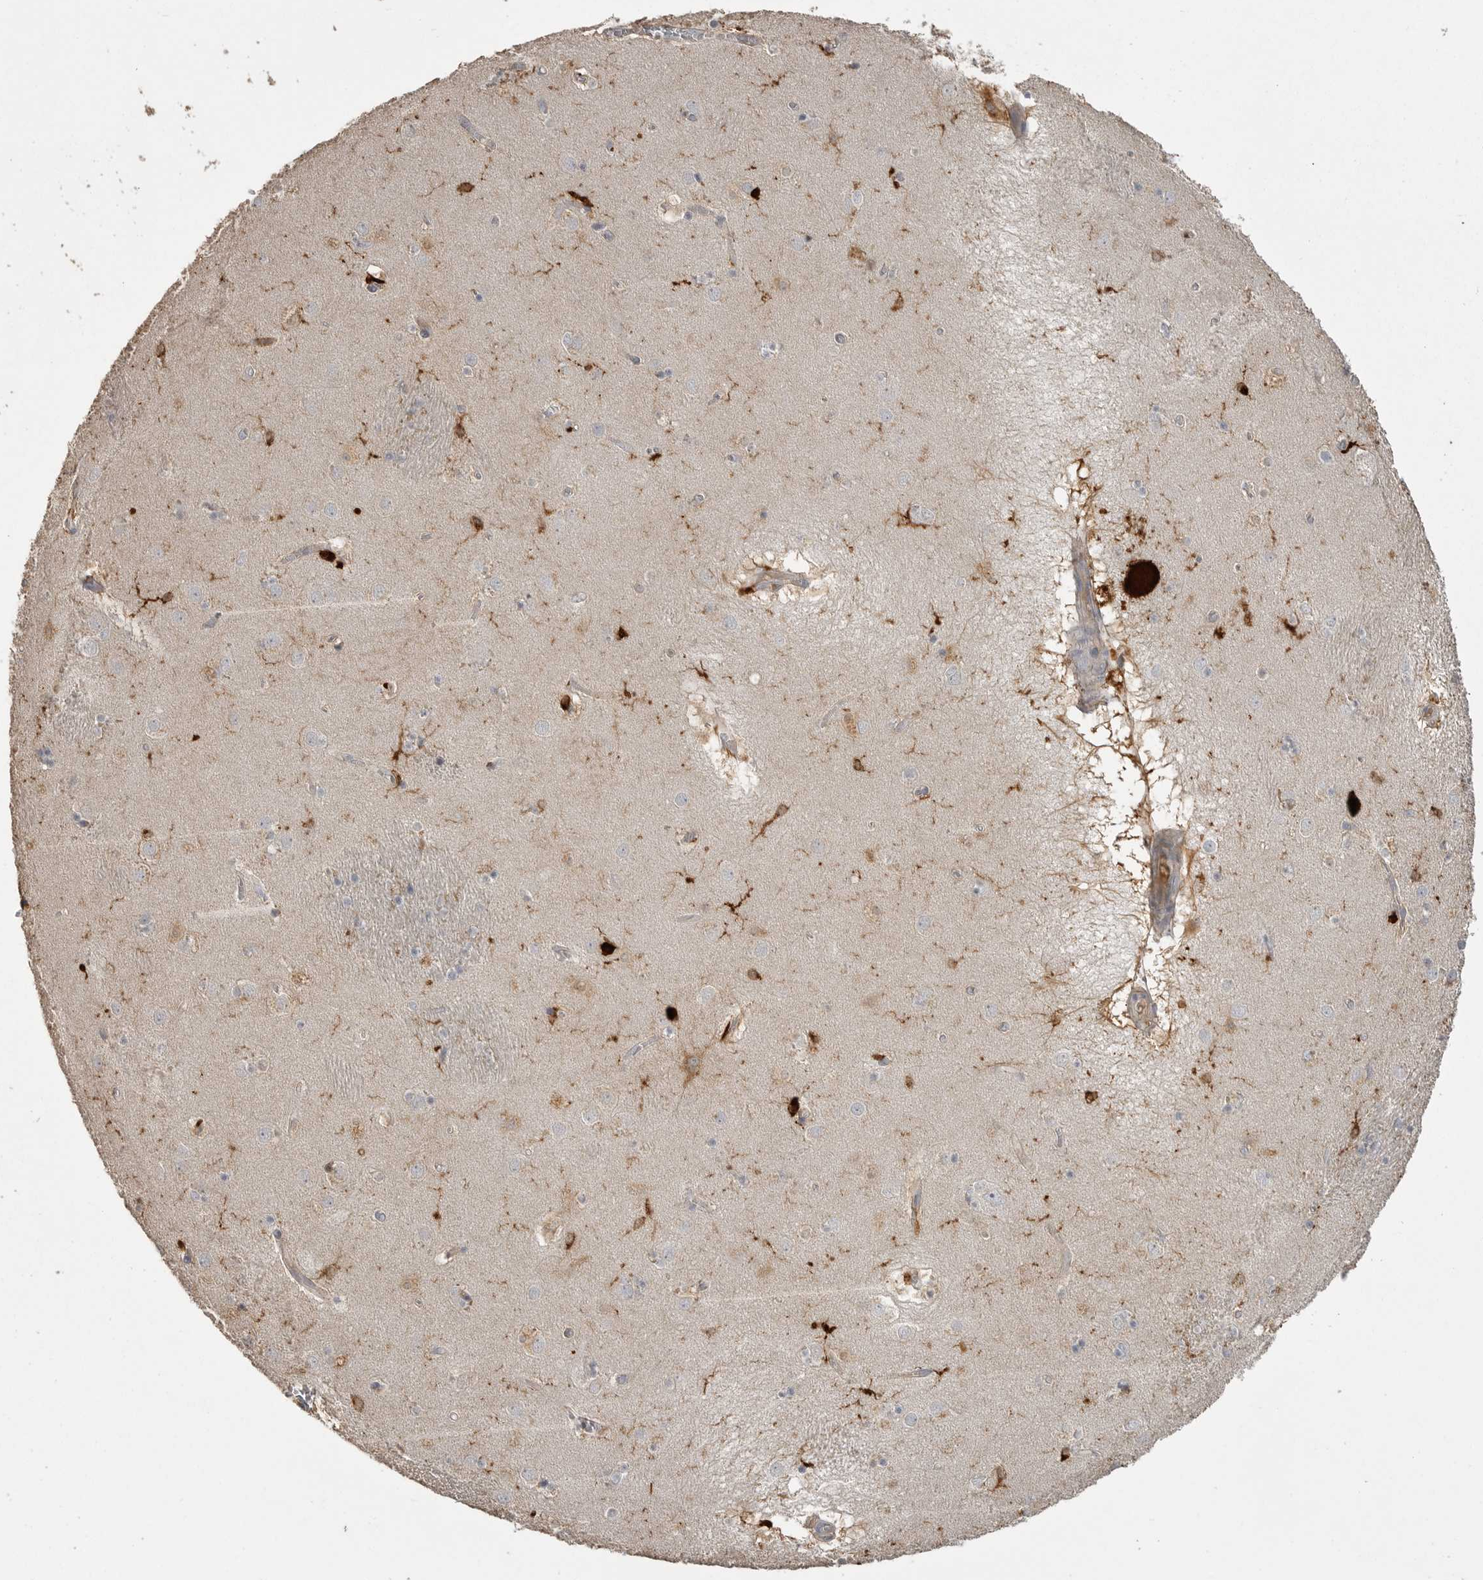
{"staining": {"intensity": "strong", "quantity": "<25%", "location": "cytoplasmic/membranous"}, "tissue": "caudate", "cell_type": "Glial cells", "image_type": "normal", "snomed": [{"axis": "morphology", "description": "Normal tissue, NOS"}, {"axis": "topography", "description": "Lateral ventricle wall"}], "caption": "A high-resolution image shows immunohistochemistry (IHC) staining of normal caudate, which exhibits strong cytoplasmic/membranous expression in about <25% of glial cells. The protein is stained brown, and the nuclei are stained in blue (DAB IHC with brightfield microscopy, high magnification).", "gene": "CMTM6", "patient": {"sex": "male", "age": 70}}